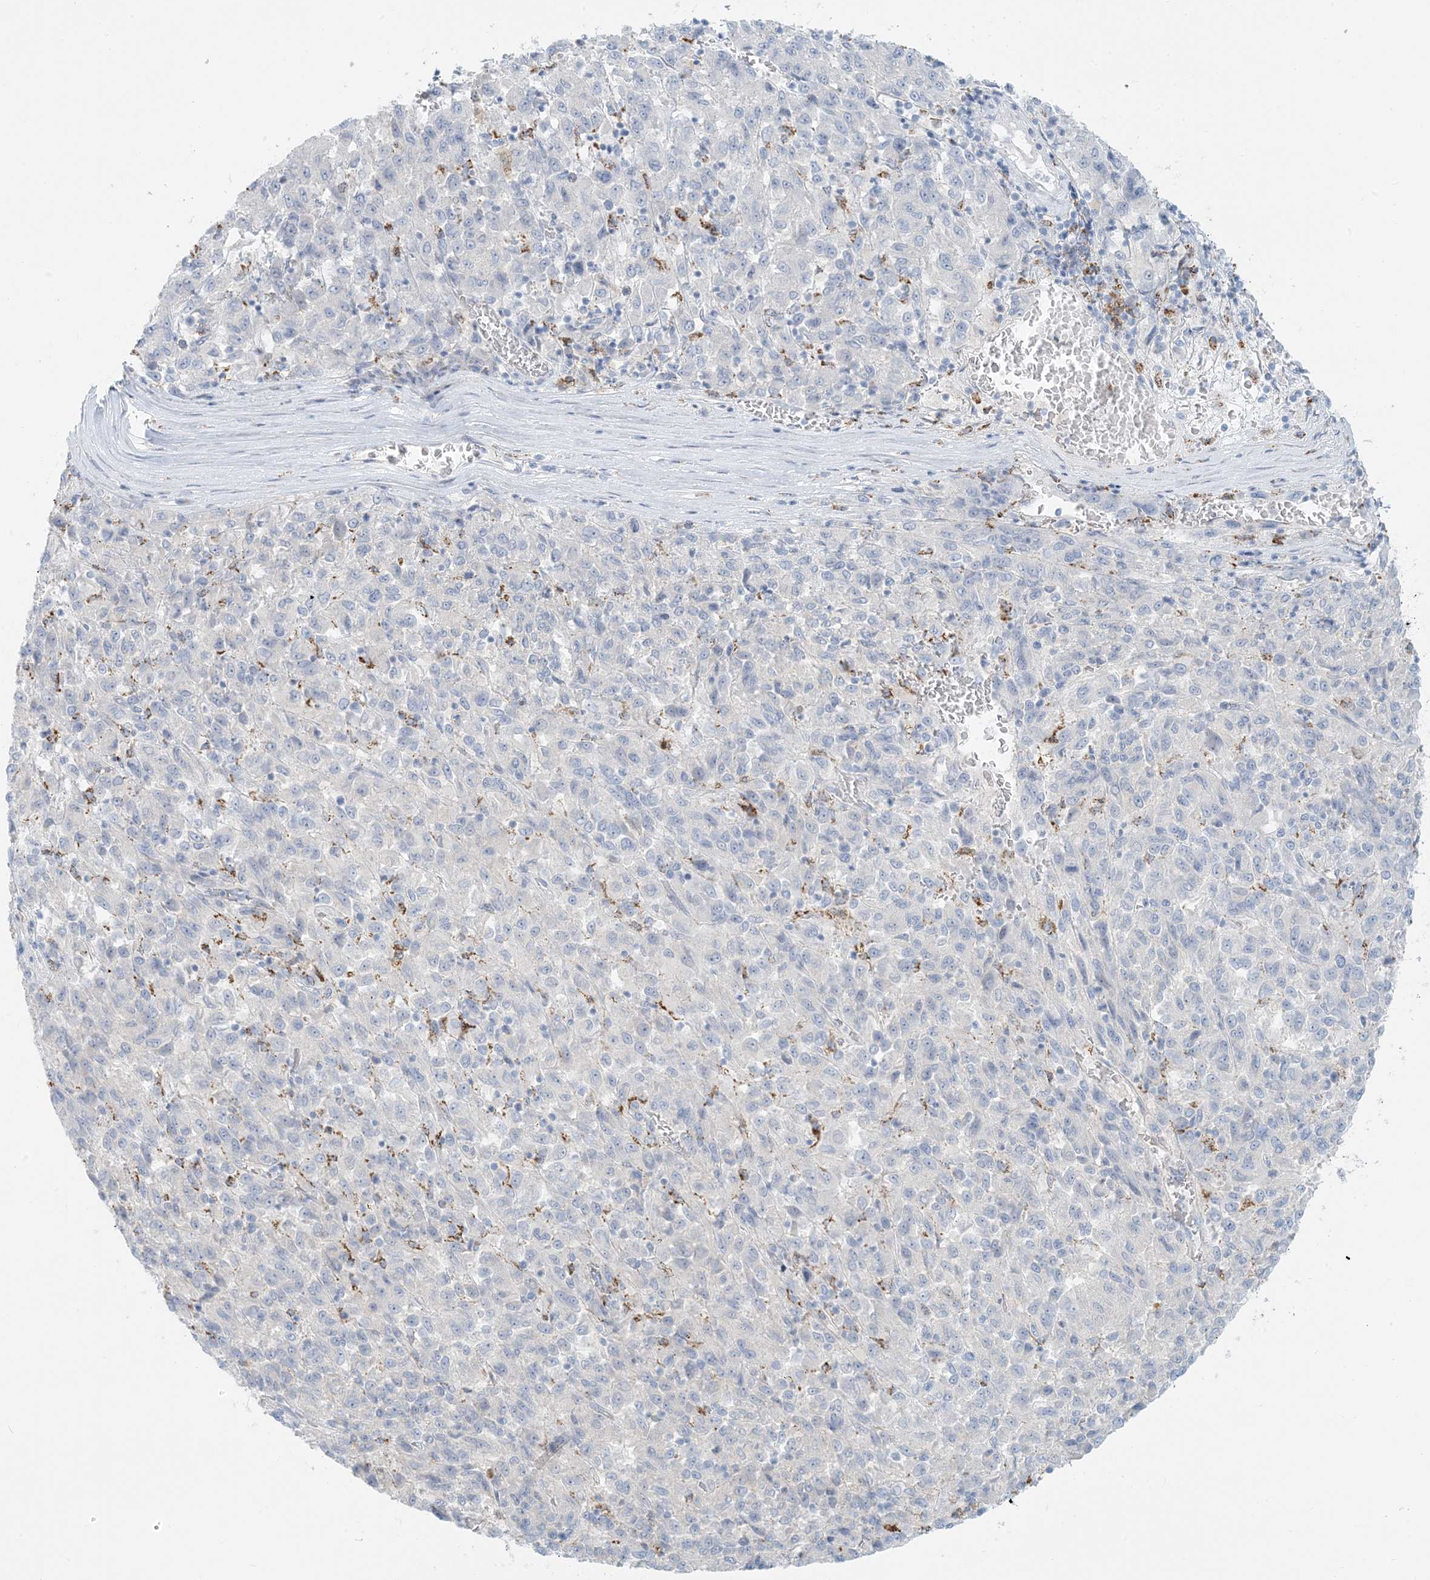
{"staining": {"intensity": "negative", "quantity": "none", "location": "none"}, "tissue": "melanoma", "cell_type": "Tumor cells", "image_type": "cancer", "snomed": [{"axis": "morphology", "description": "Malignant melanoma, Metastatic site"}, {"axis": "topography", "description": "Lung"}], "caption": "Tumor cells show no significant expression in melanoma.", "gene": "ZDHHC4", "patient": {"sex": "male", "age": 64}}